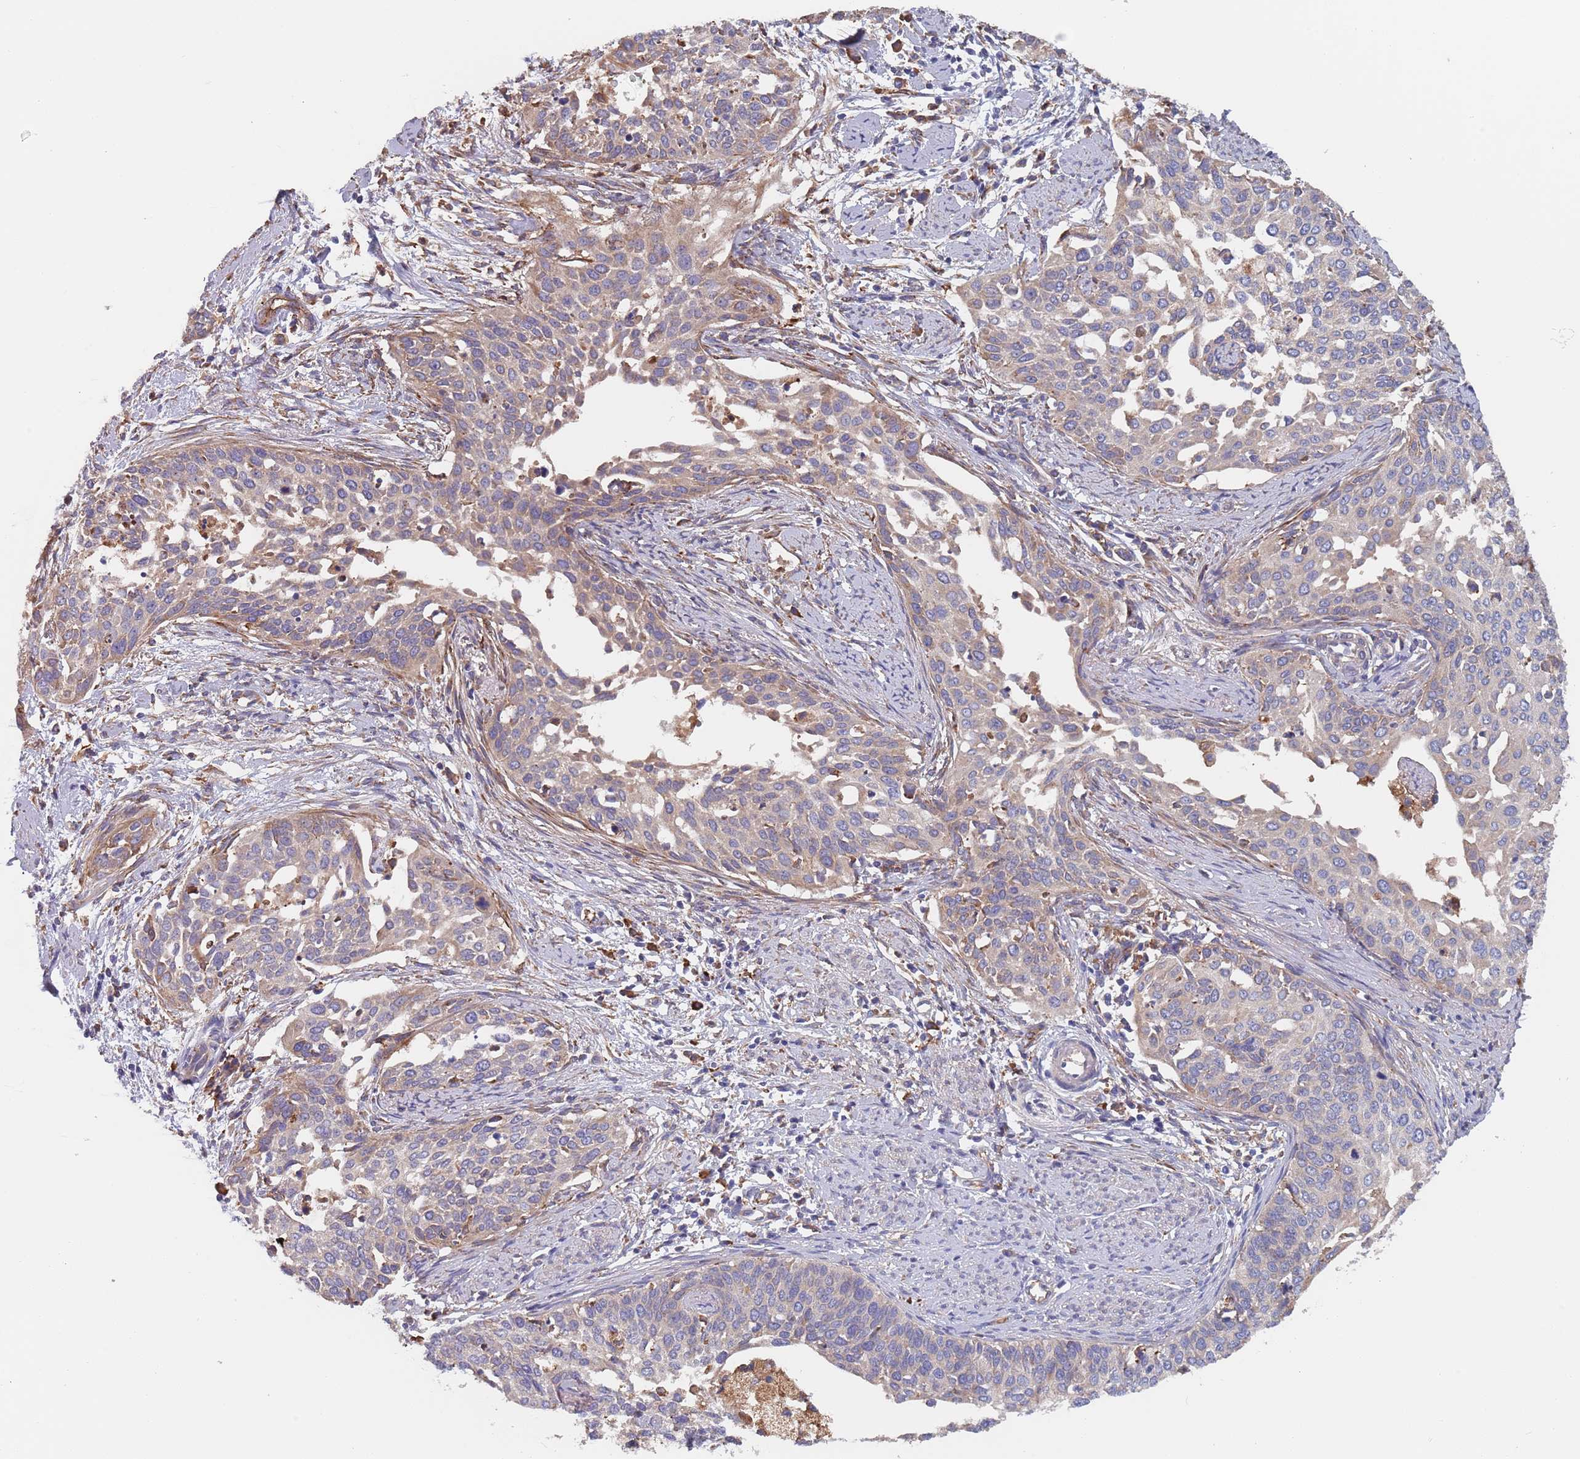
{"staining": {"intensity": "weak", "quantity": "25%-75%", "location": "cytoplasmic/membranous"}, "tissue": "cervical cancer", "cell_type": "Tumor cells", "image_type": "cancer", "snomed": [{"axis": "morphology", "description": "Squamous cell carcinoma, NOS"}, {"axis": "topography", "description": "Cervix"}], "caption": "Weak cytoplasmic/membranous expression is appreciated in about 25%-75% of tumor cells in cervical cancer.", "gene": "DCUN1D3", "patient": {"sex": "female", "age": 44}}